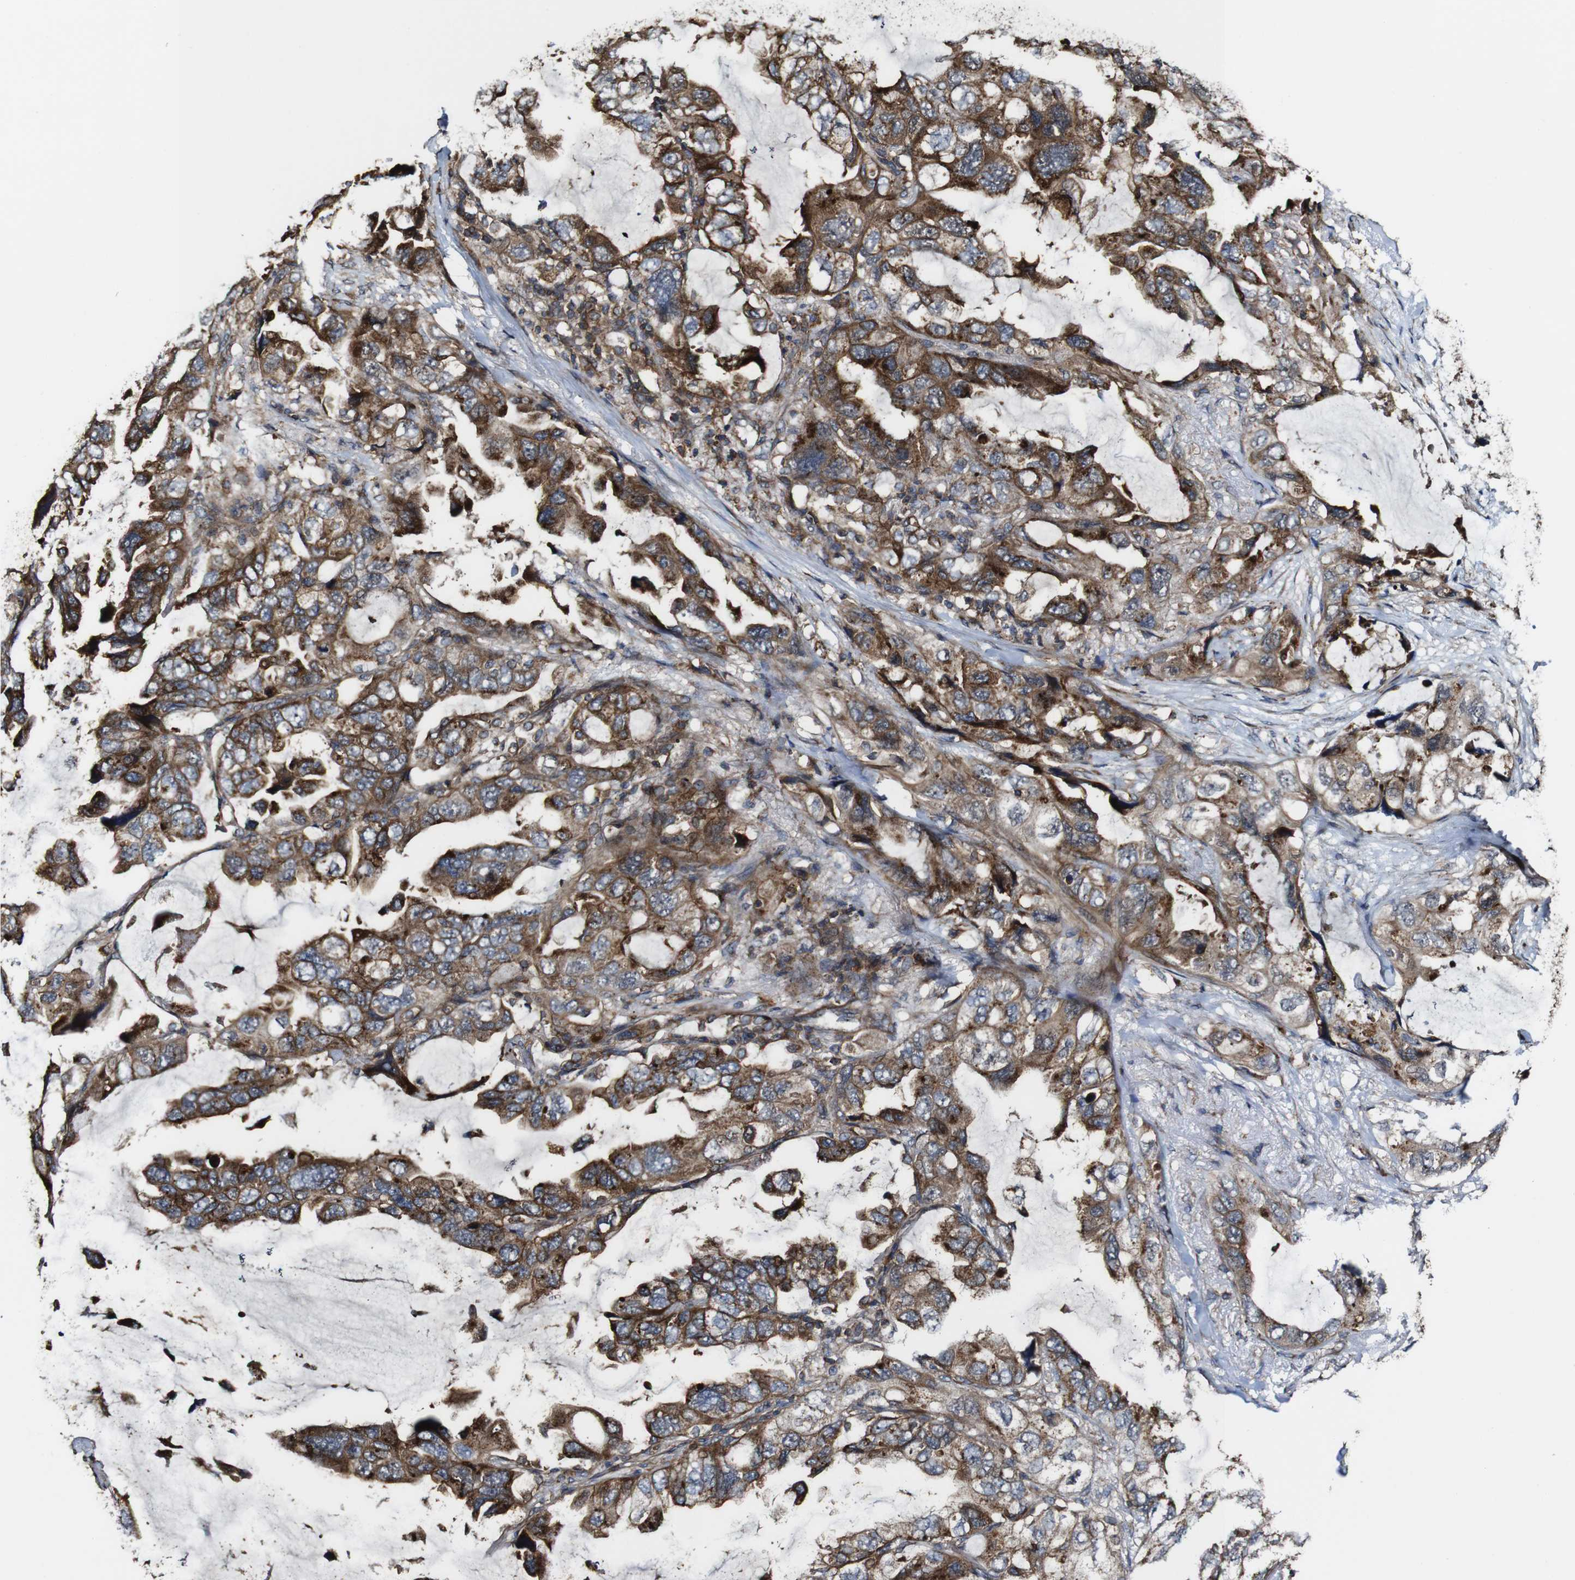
{"staining": {"intensity": "moderate", "quantity": ">75%", "location": "cytoplasmic/membranous"}, "tissue": "lung cancer", "cell_type": "Tumor cells", "image_type": "cancer", "snomed": [{"axis": "morphology", "description": "Squamous cell carcinoma, NOS"}, {"axis": "topography", "description": "Lung"}], "caption": "High-power microscopy captured an immunohistochemistry (IHC) photomicrograph of lung cancer (squamous cell carcinoma), revealing moderate cytoplasmic/membranous staining in approximately >75% of tumor cells.", "gene": "TNIK", "patient": {"sex": "female", "age": 73}}